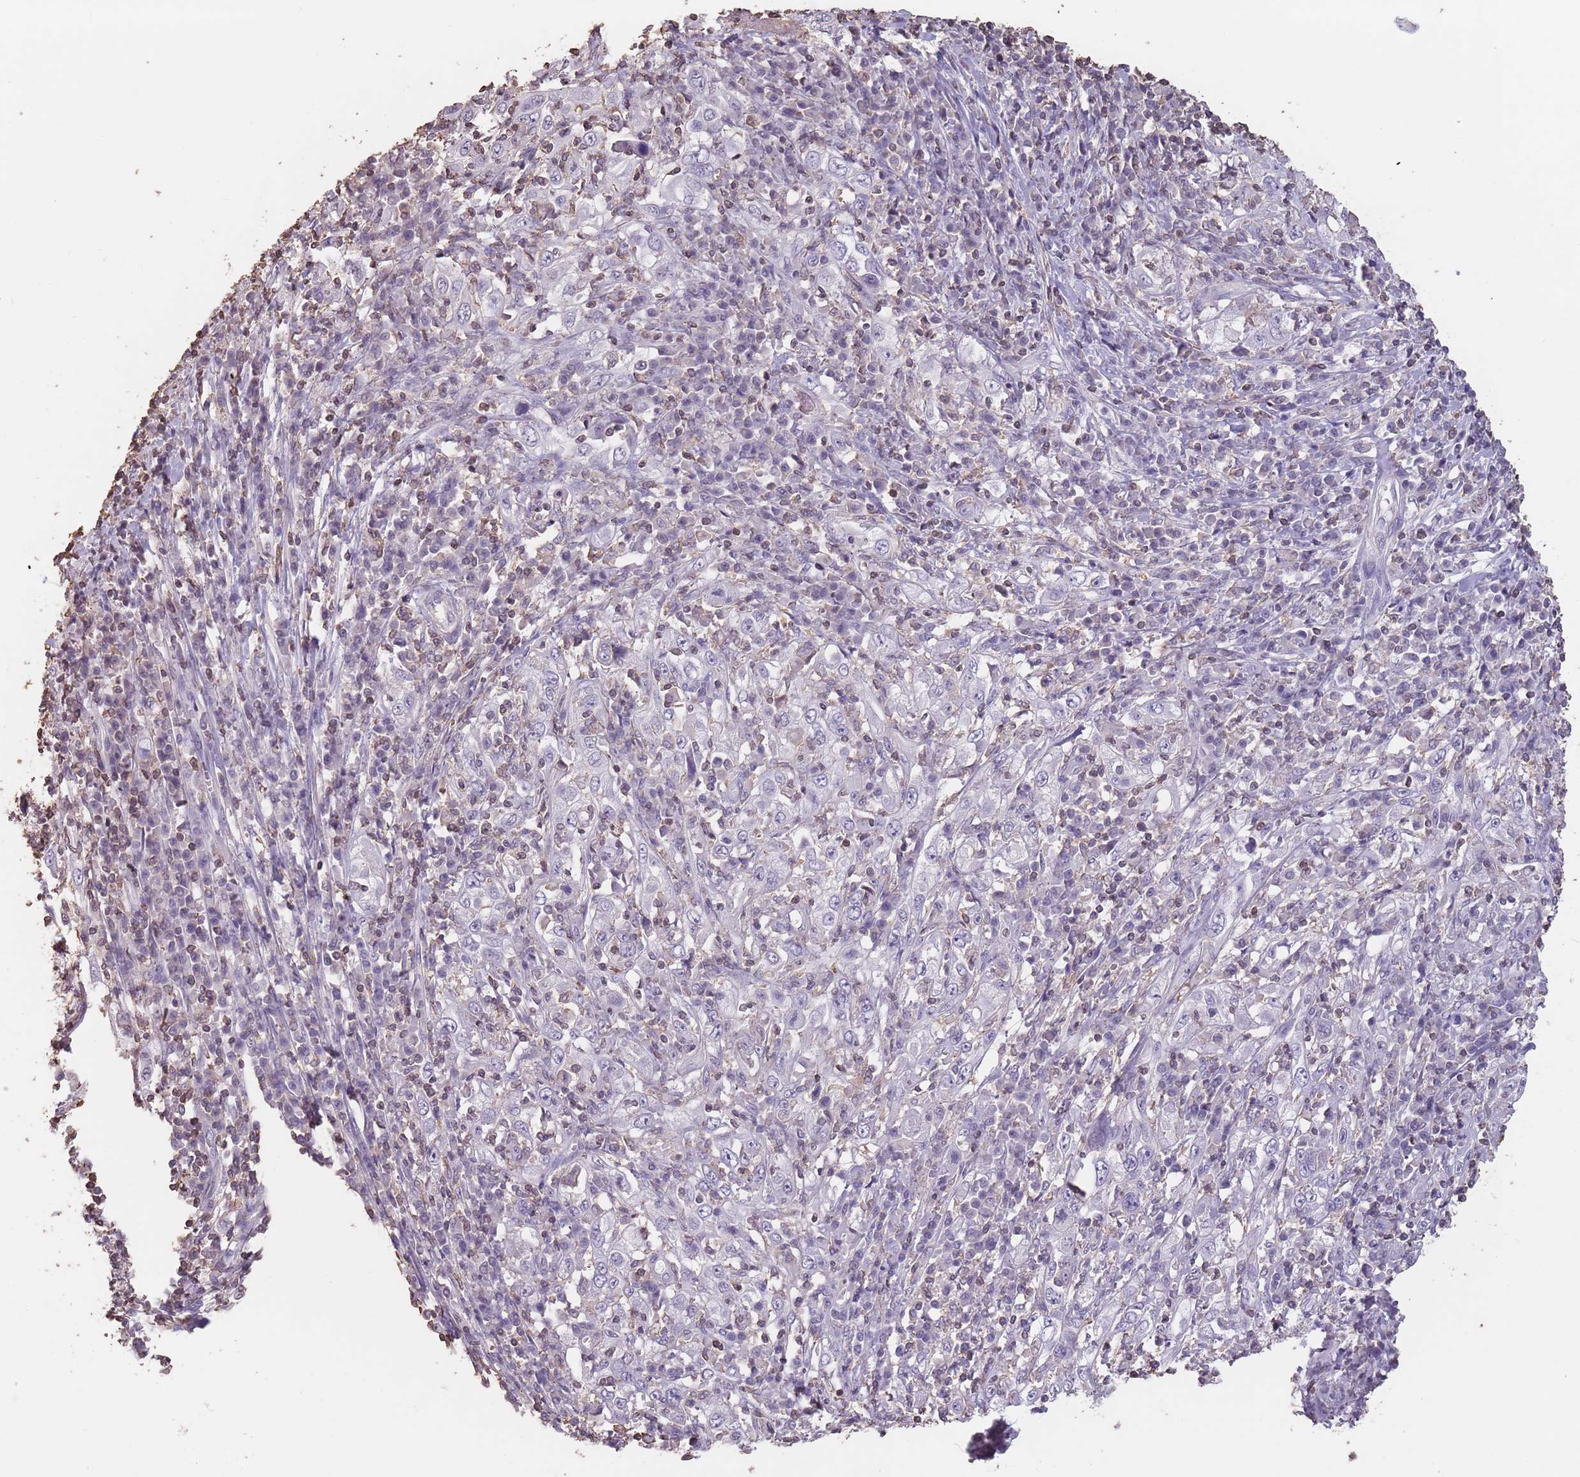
{"staining": {"intensity": "negative", "quantity": "none", "location": "none"}, "tissue": "cervical cancer", "cell_type": "Tumor cells", "image_type": "cancer", "snomed": [{"axis": "morphology", "description": "Squamous cell carcinoma, NOS"}, {"axis": "topography", "description": "Cervix"}], "caption": "Immunohistochemistry photomicrograph of neoplastic tissue: human cervical squamous cell carcinoma stained with DAB demonstrates no significant protein expression in tumor cells.", "gene": "SUN5", "patient": {"sex": "female", "age": 46}}